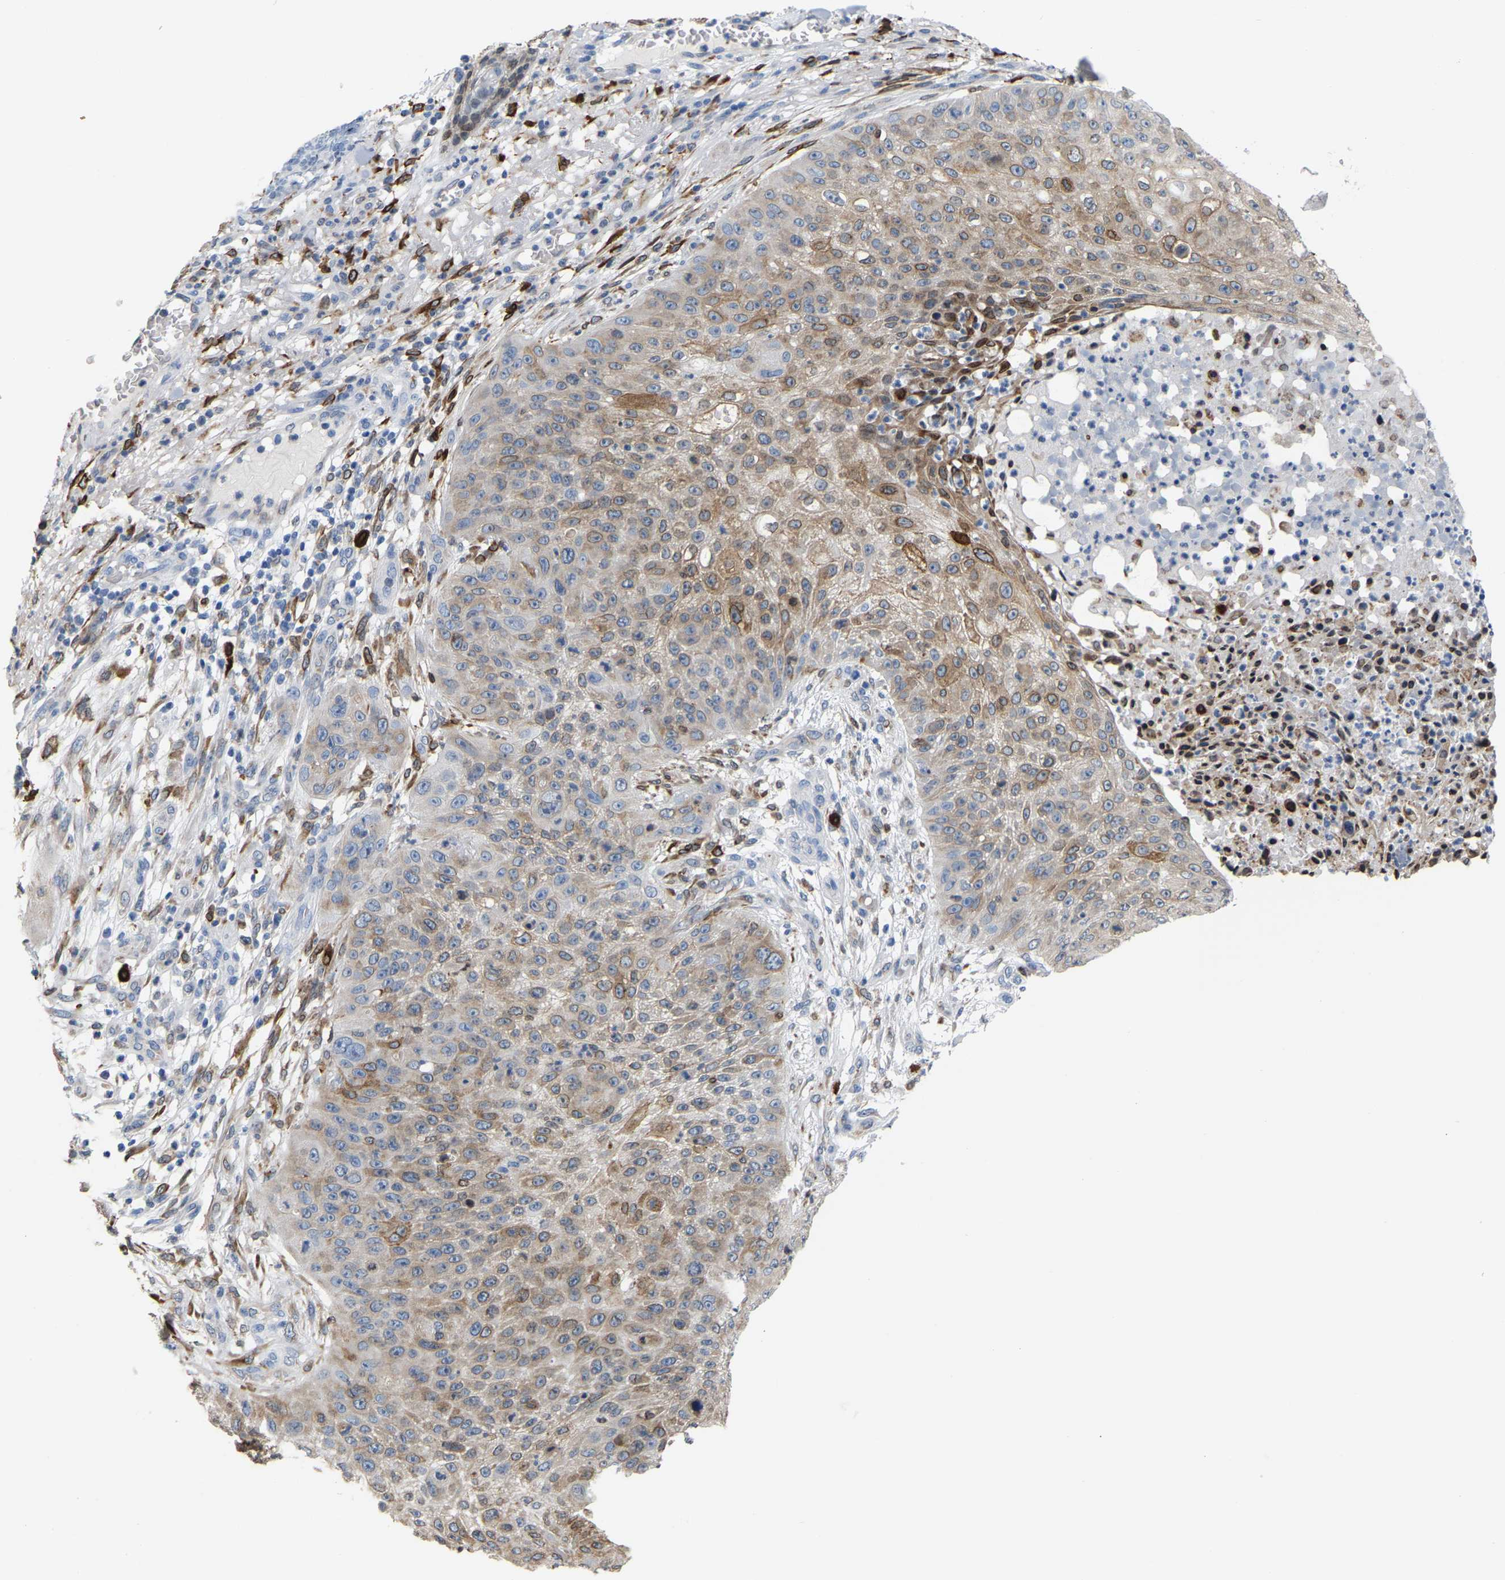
{"staining": {"intensity": "moderate", "quantity": "25%-75%", "location": "cytoplasmic/membranous"}, "tissue": "skin cancer", "cell_type": "Tumor cells", "image_type": "cancer", "snomed": [{"axis": "morphology", "description": "Squamous cell carcinoma, NOS"}, {"axis": "topography", "description": "Skin"}], "caption": "This is a micrograph of IHC staining of skin cancer (squamous cell carcinoma), which shows moderate staining in the cytoplasmic/membranous of tumor cells.", "gene": "PTGS1", "patient": {"sex": "female", "age": 80}}